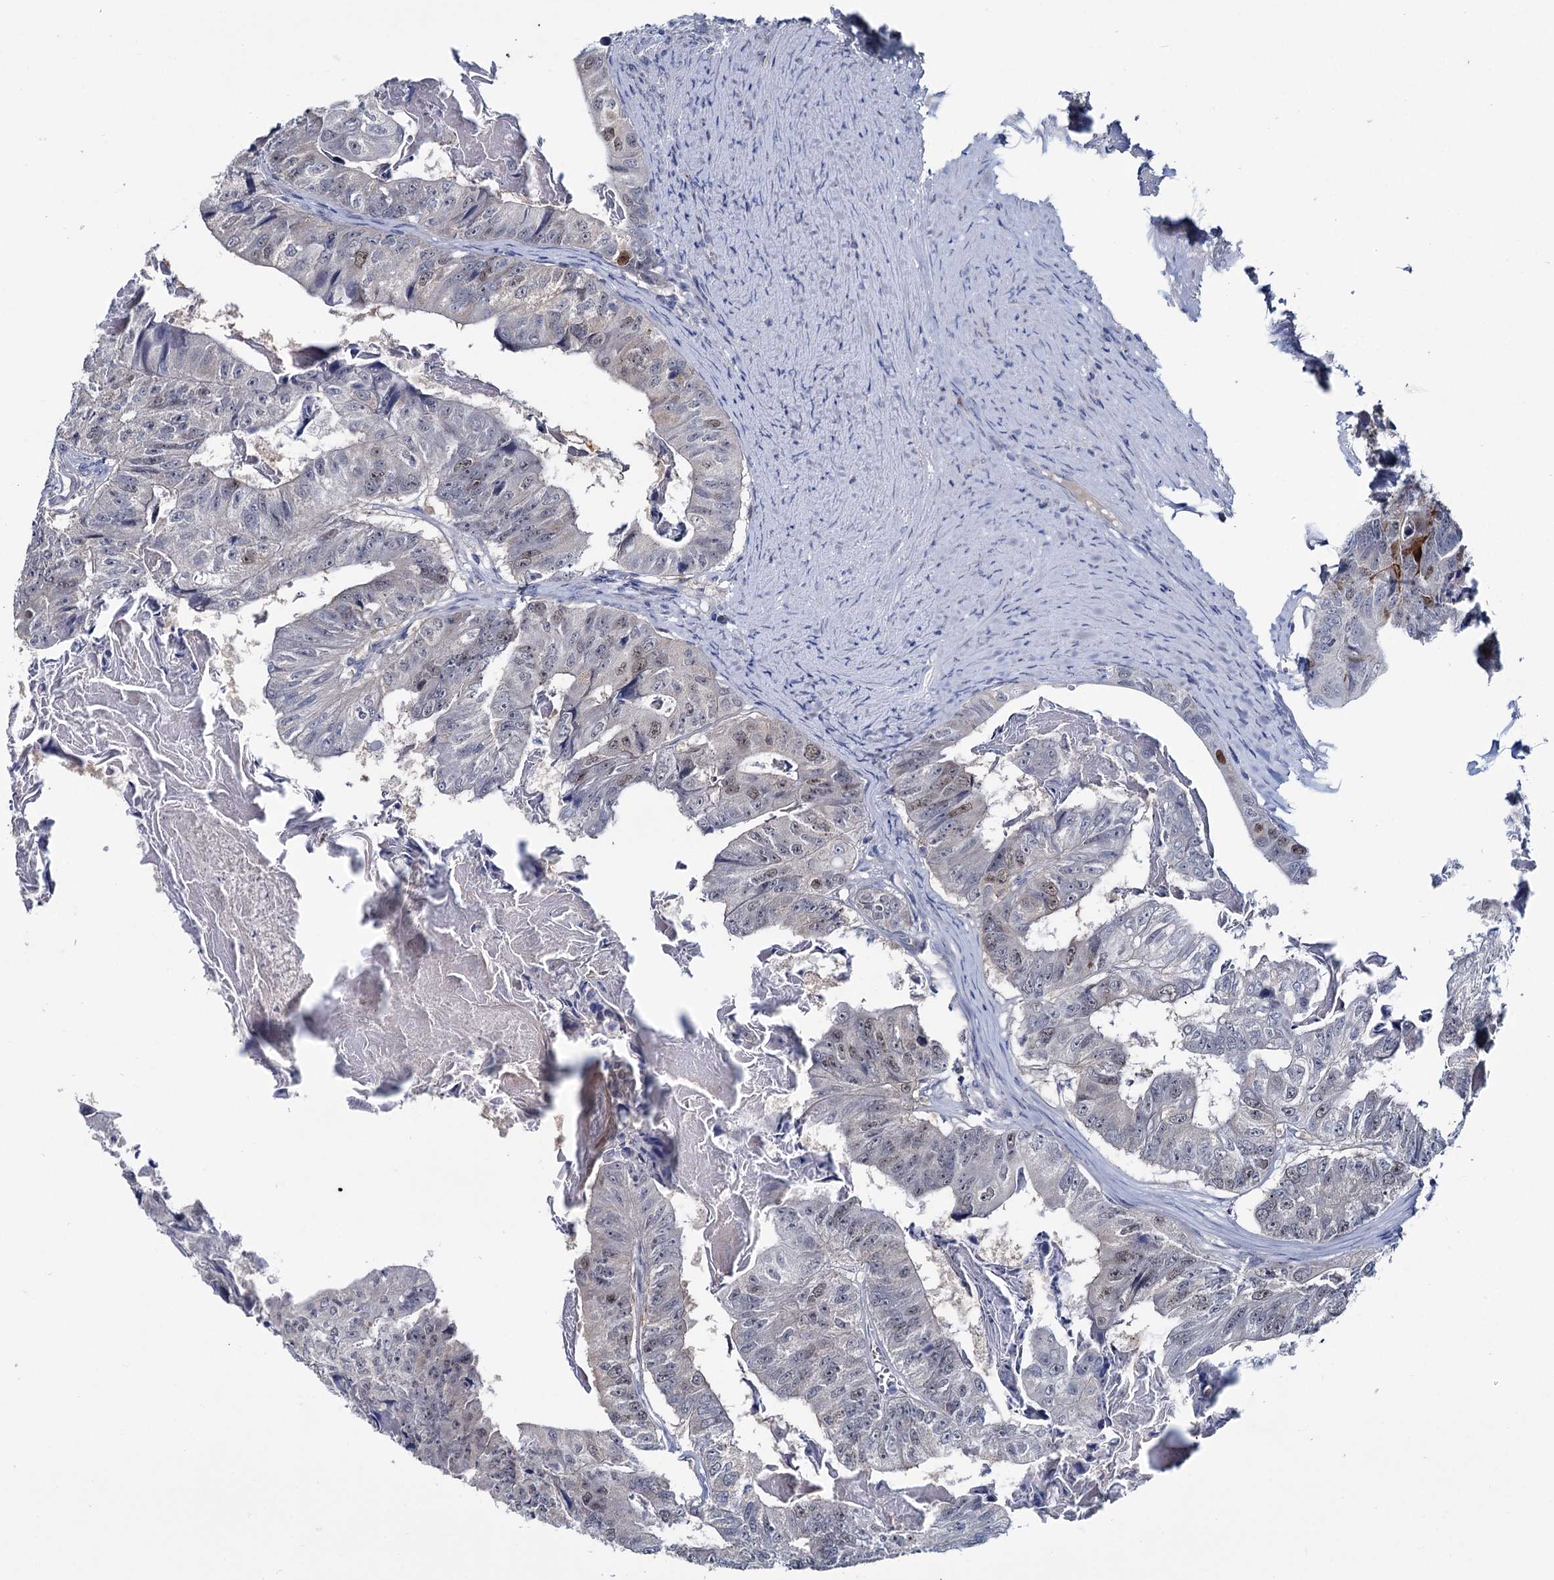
{"staining": {"intensity": "weak", "quantity": "<25%", "location": "nuclear"}, "tissue": "colorectal cancer", "cell_type": "Tumor cells", "image_type": "cancer", "snomed": [{"axis": "morphology", "description": "Adenocarcinoma, NOS"}, {"axis": "topography", "description": "Colon"}], "caption": "The image reveals no staining of tumor cells in colorectal cancer (adenocarcinoma).", "gene": "FAM111B", "patient": {"sex": "female", "age": 67}}